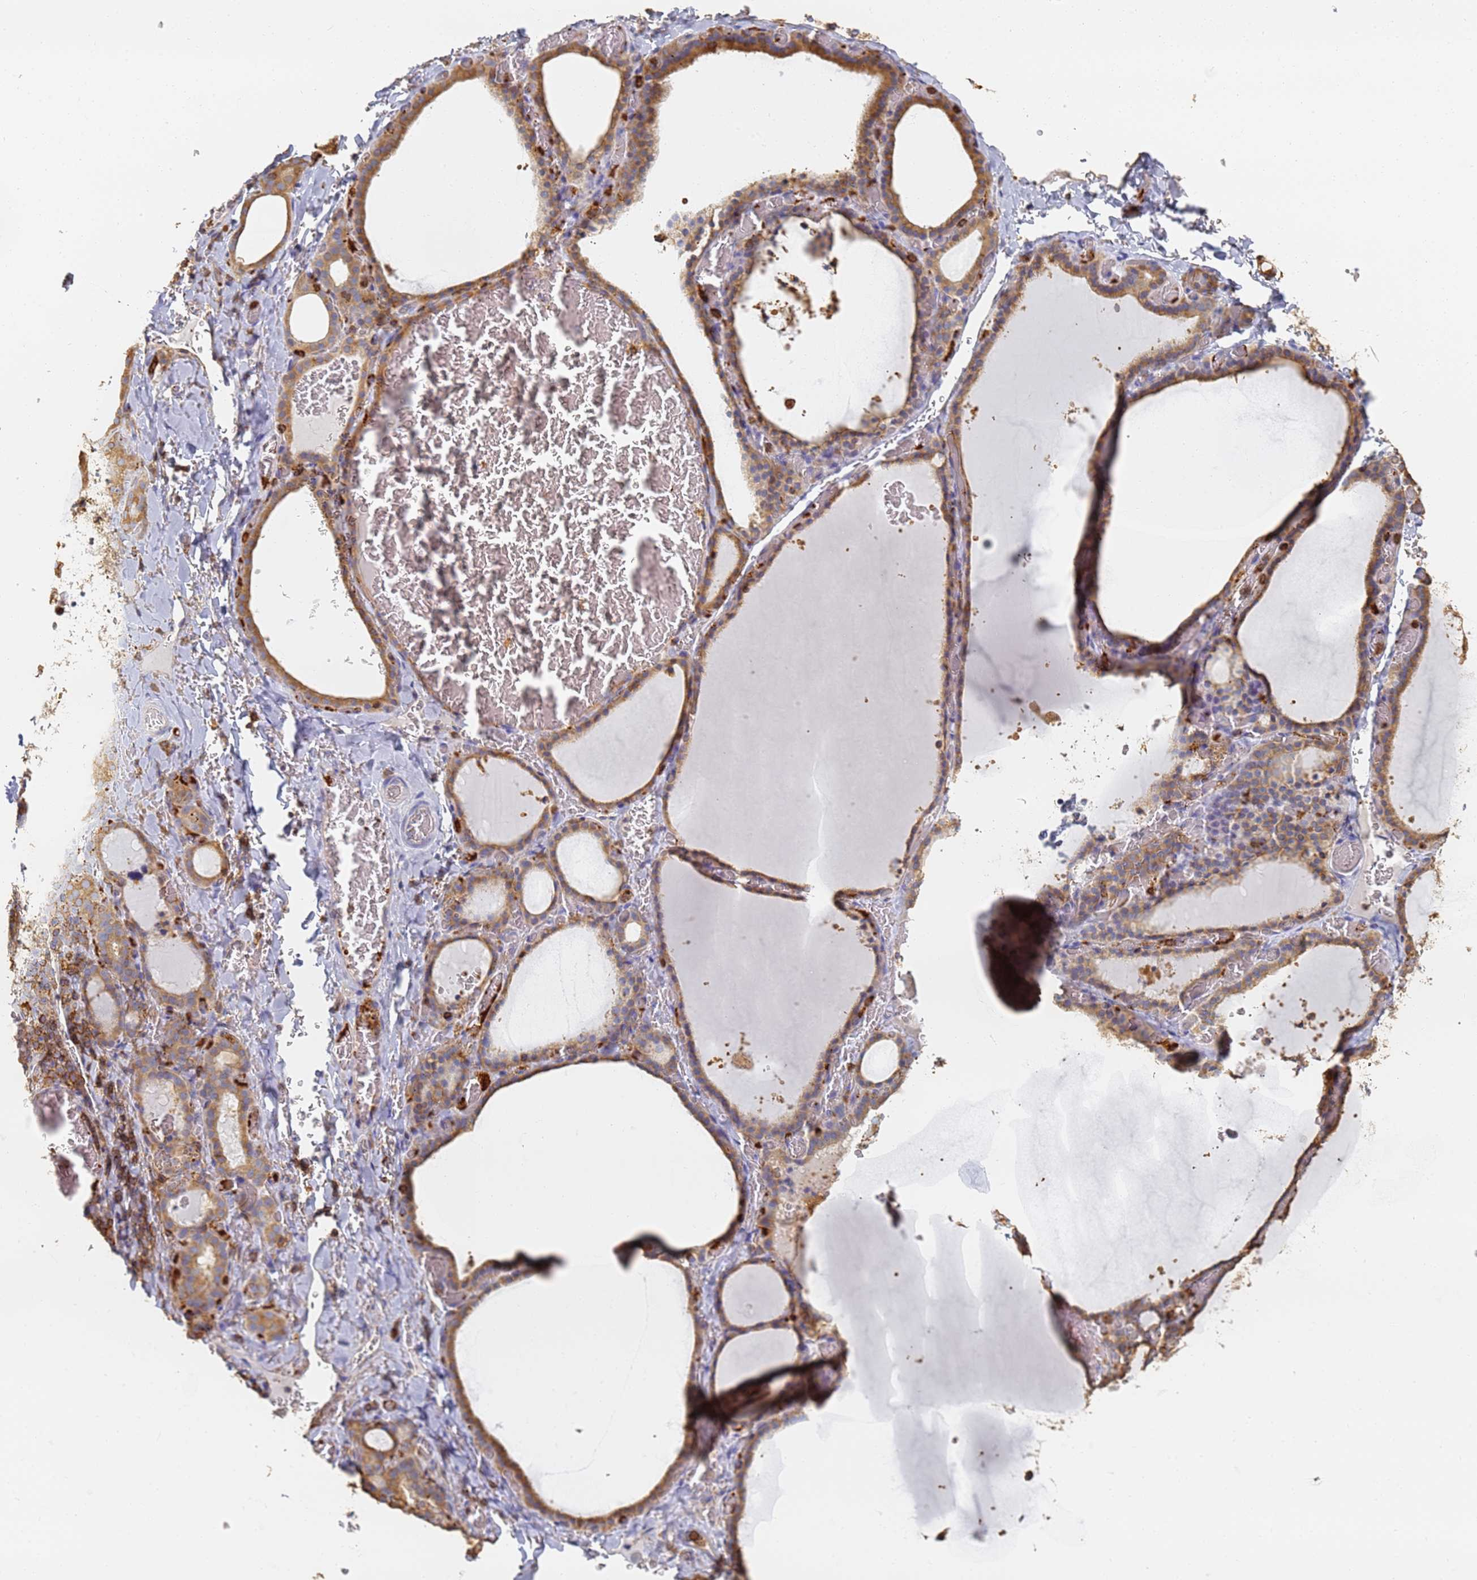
{"staining": {"intensity": "moderate", "quantity": ">75%", "location": "cytoplasmic/membranous"}, "tissue": "thyroid gland", "cell_type": "Glandular cells", "image_type": "normal", "snomed": [{"axis": "morphology", "description": "Normal tissue, NOS"}, {"axis": "topography", "description": "Thyroid gland"}], "caption": "Protein staining displays moderate cytoplasmic/membranous positivity in approximately >75% of glandular cells in benign thyroid gland.", "gene": "BIN2", "patient": {"sex": "female", "age": 39}}